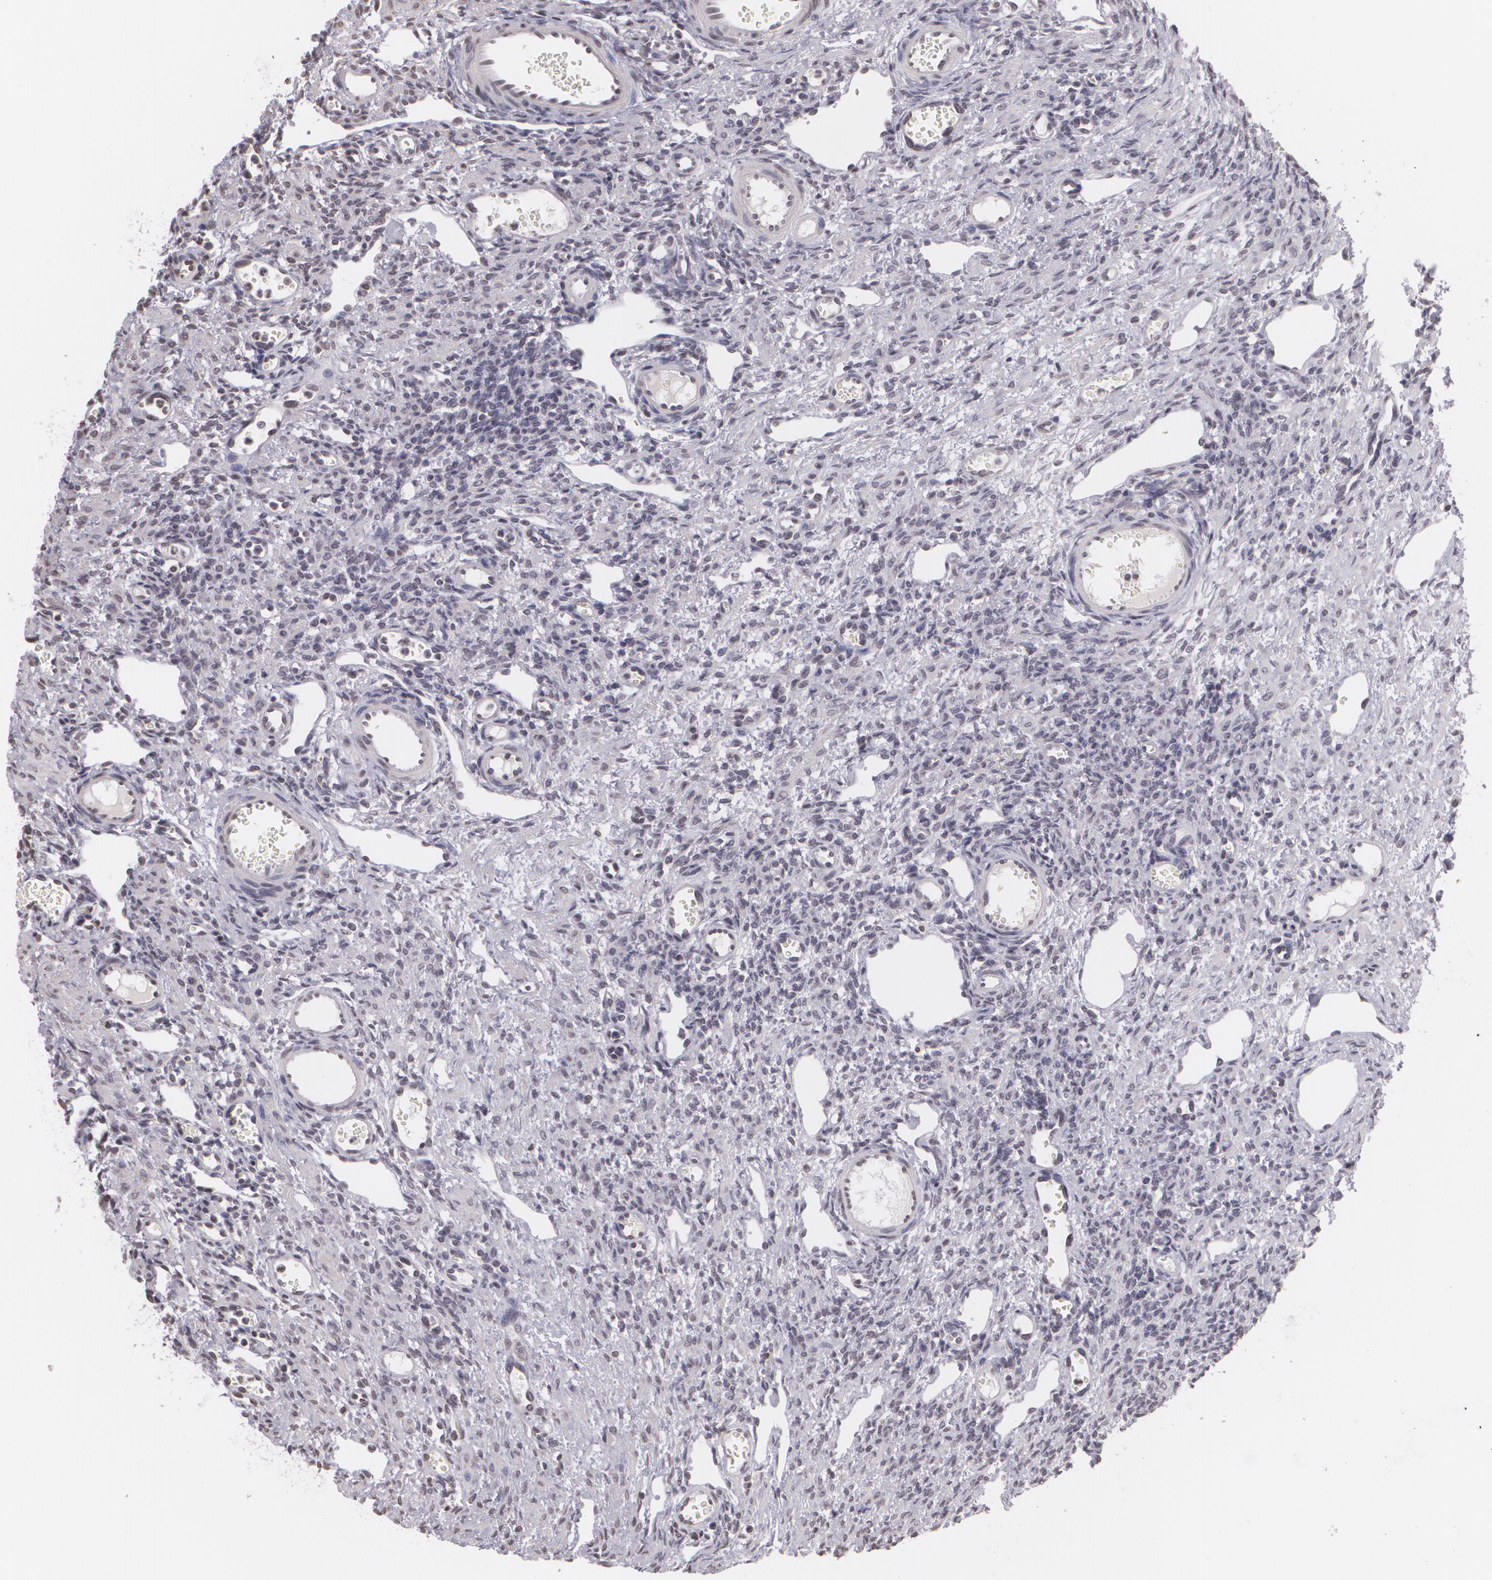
{"staining": {"intensity": "negative", "quantity": "none", "location": "none"}, "tissue": "ovary", "cell_type": "Follicle cells", "image_type": "normal", "snomed": [{"axis": "morphology", "description": "Normal tissue, NOS"}, {"axis": "topography", "description": "Ovary"}], "caption": "This histopathology image is of benign ovary stained with immunohistochemistry to label a protein in brown with the nuclei are counter-stained blue. There is no staining in follicle cells.", "gene": "MUC1", "patient": {"sex": "female", "age": 33}}